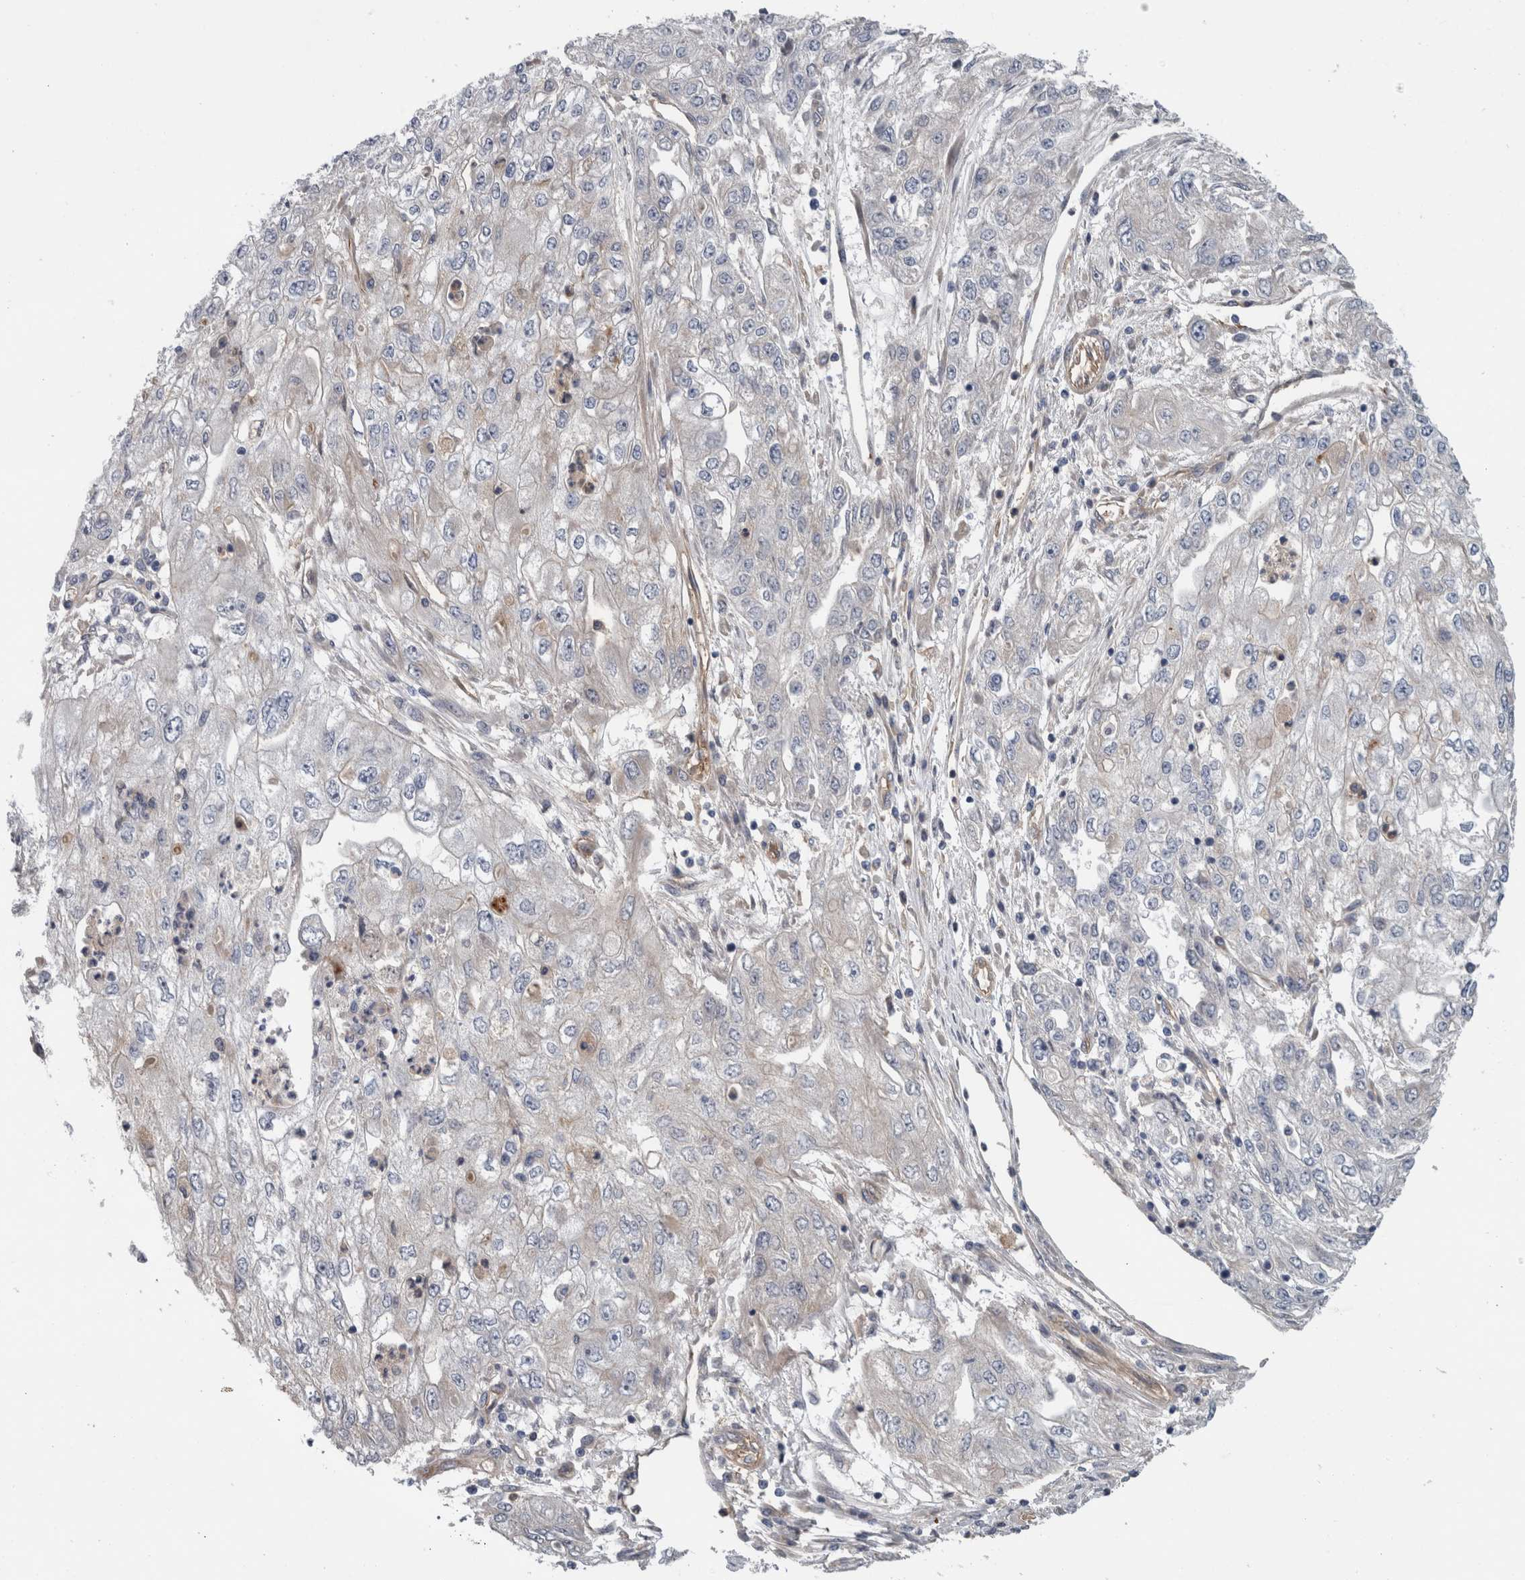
{"staining": {"intensity": "negative", "quantity": "none", "location": "none"}, "tissue": "endometrial cancer", "cell_type": "Tumor cells", "image_type": "cancer", "snomed": [{"axis": "morphology", "description": "Adenocarcinoma, NOS"}, {"axis": "topography", "description": "Endometrium"}], "caption": "Micrograph shows no protein positivity in tumor cells of adenocarcinoma (endometrial) tissue.", "gene": "CD59", "patient": {"sex": "female", "age": 49}}